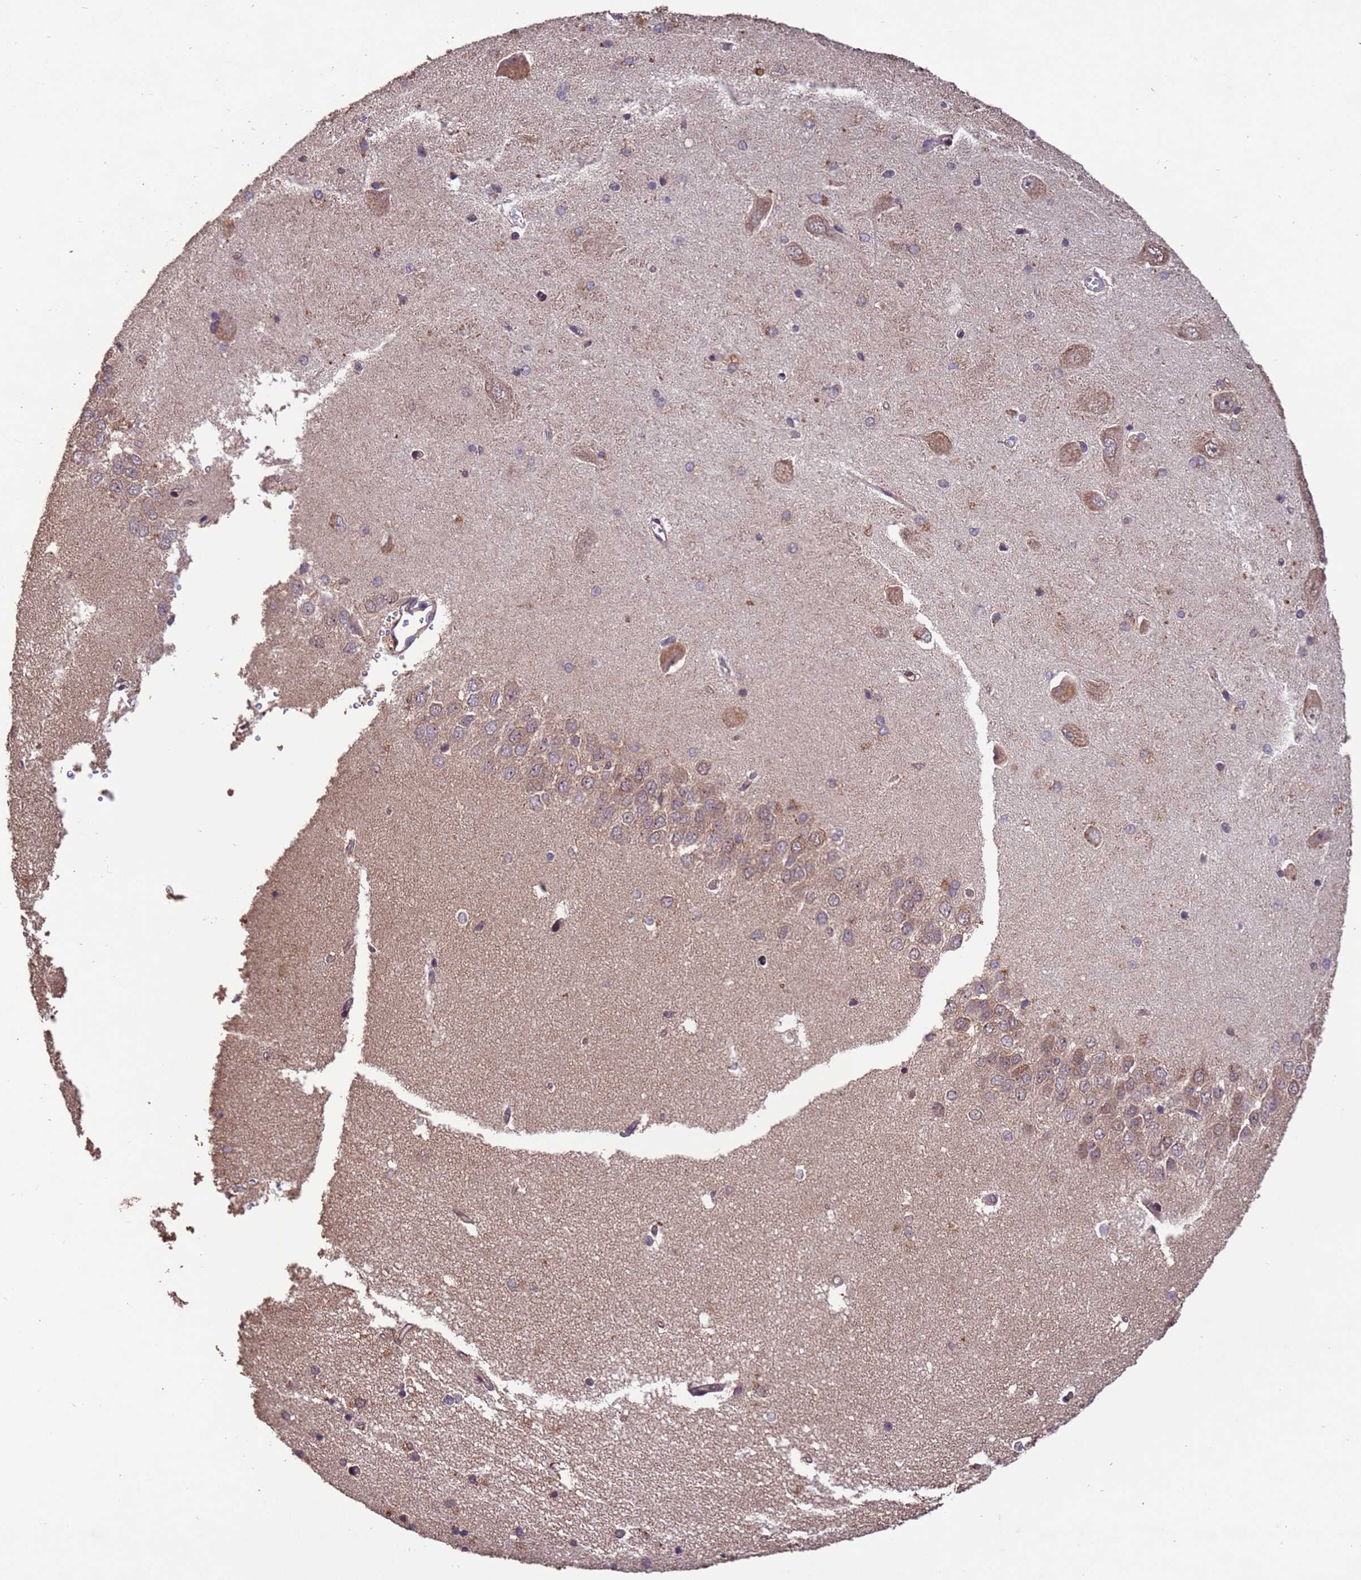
{"staining": {"intensity": "moderate", "quantity": "<25%", "location": "cytoplasmic/membranous"}, "tissue": "hippocampus", "cell_type": "Glial cells", "image_type": "normal", "snomed": [{"axis": "morphology", "description": "Normal tissue, NOS"}, {"axis": "topography", "description": "Hippocampus"}], "caption": "Moderate cytoplasmic/membranous staining for a protein is identified in about <25% of glial cells of benign hippocampus using immunohistochemistry (IHC).", "gene": "VSTM4", "patient": {"sex": "male", "age": 45}}